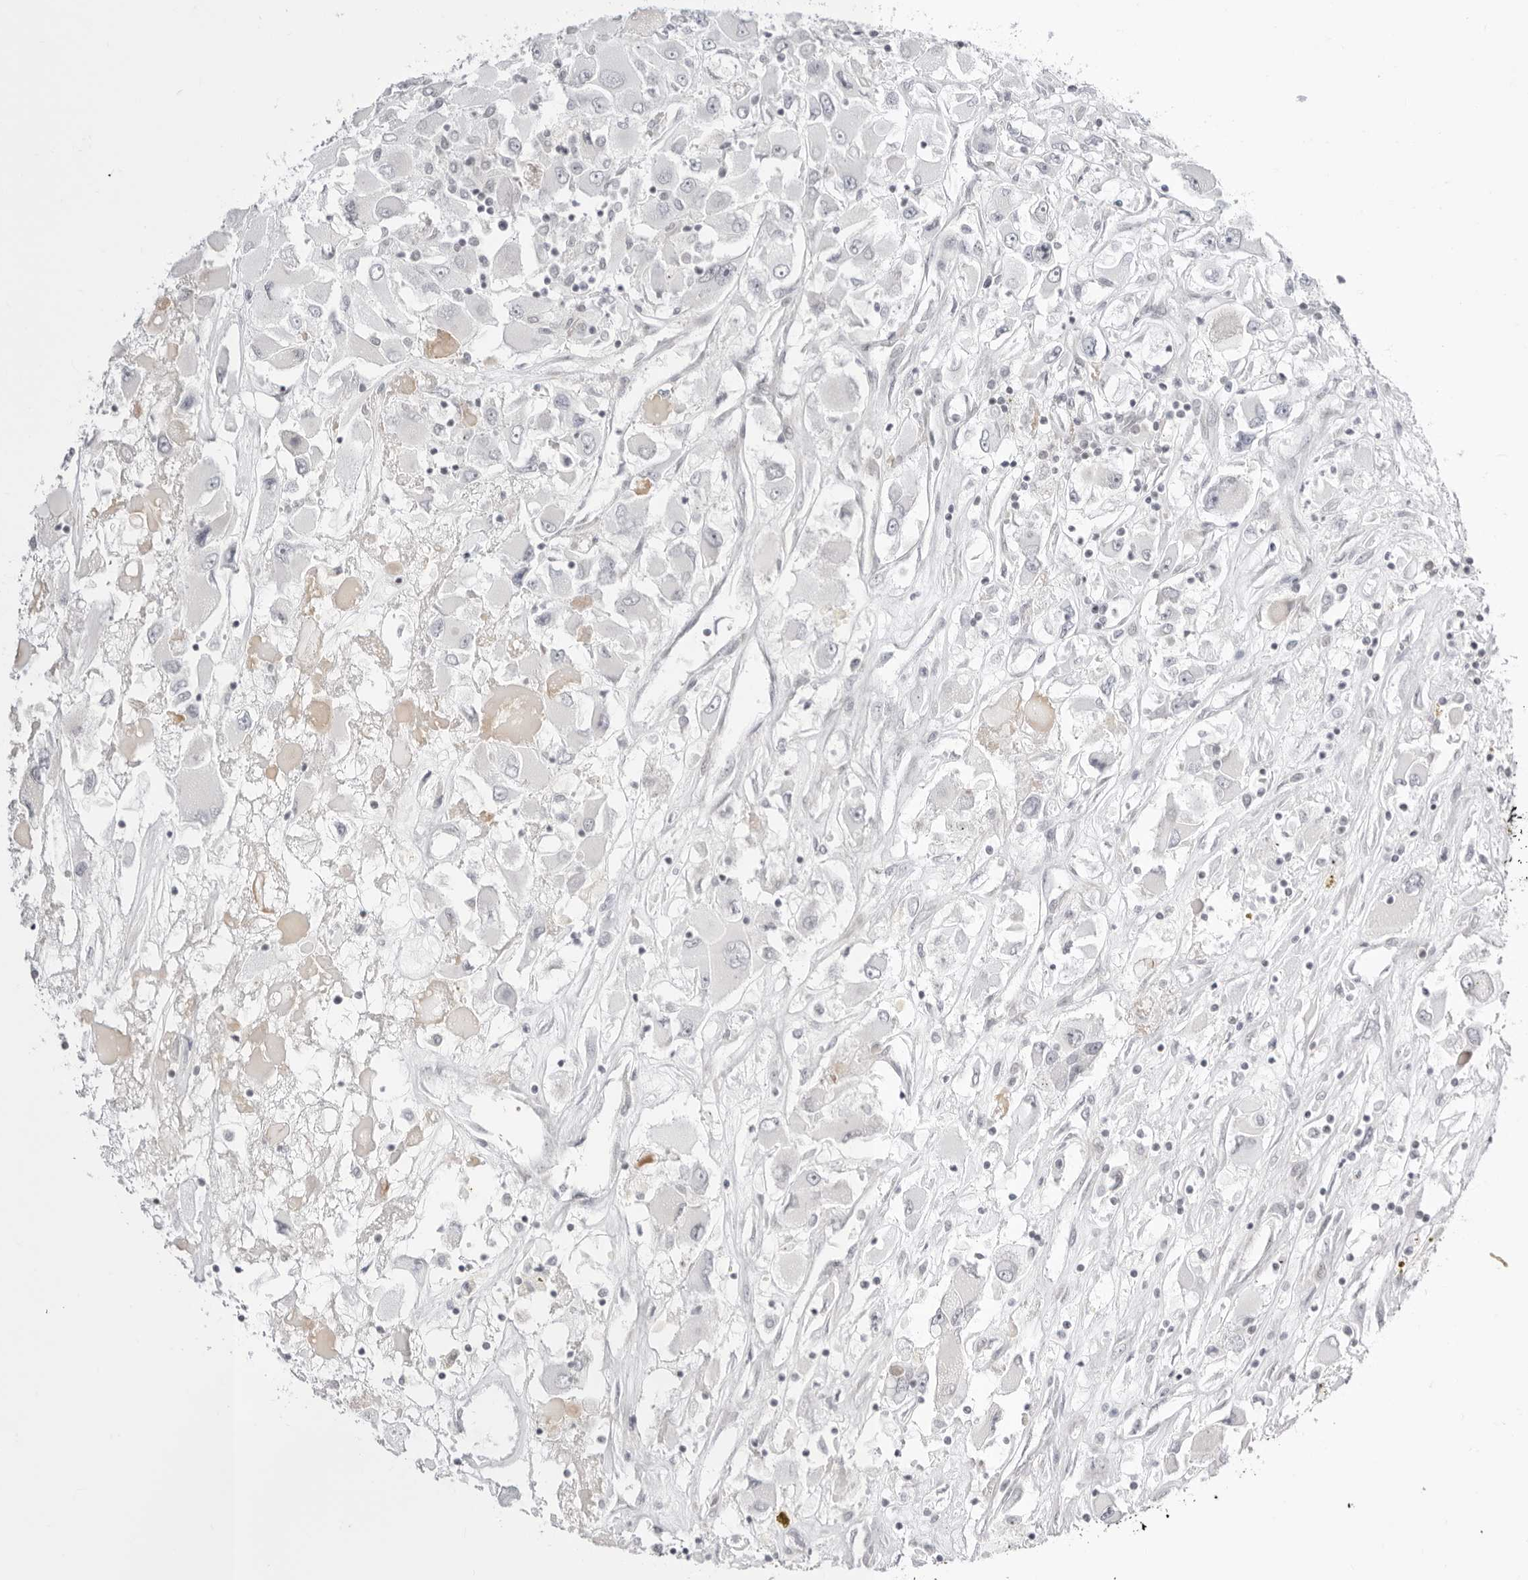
{"staining": {"intensity": "negative", "quantity": "none", "location": "none"}, "tissue": "renal cancer", "cell_type": "Tumor cells", "image_type": "cancer", "snomed": [{"axis": "morphology", "description": "Adenocarcinoma, NOS"}, {"axis": "topography", "description": "Kidney"}], "caption": "The histopathology image demonstrates no significant positivity in tumor cells of renal cancer.", "gene": "PPP2R5C", "patient": {"sex": "female", "age": 52}}